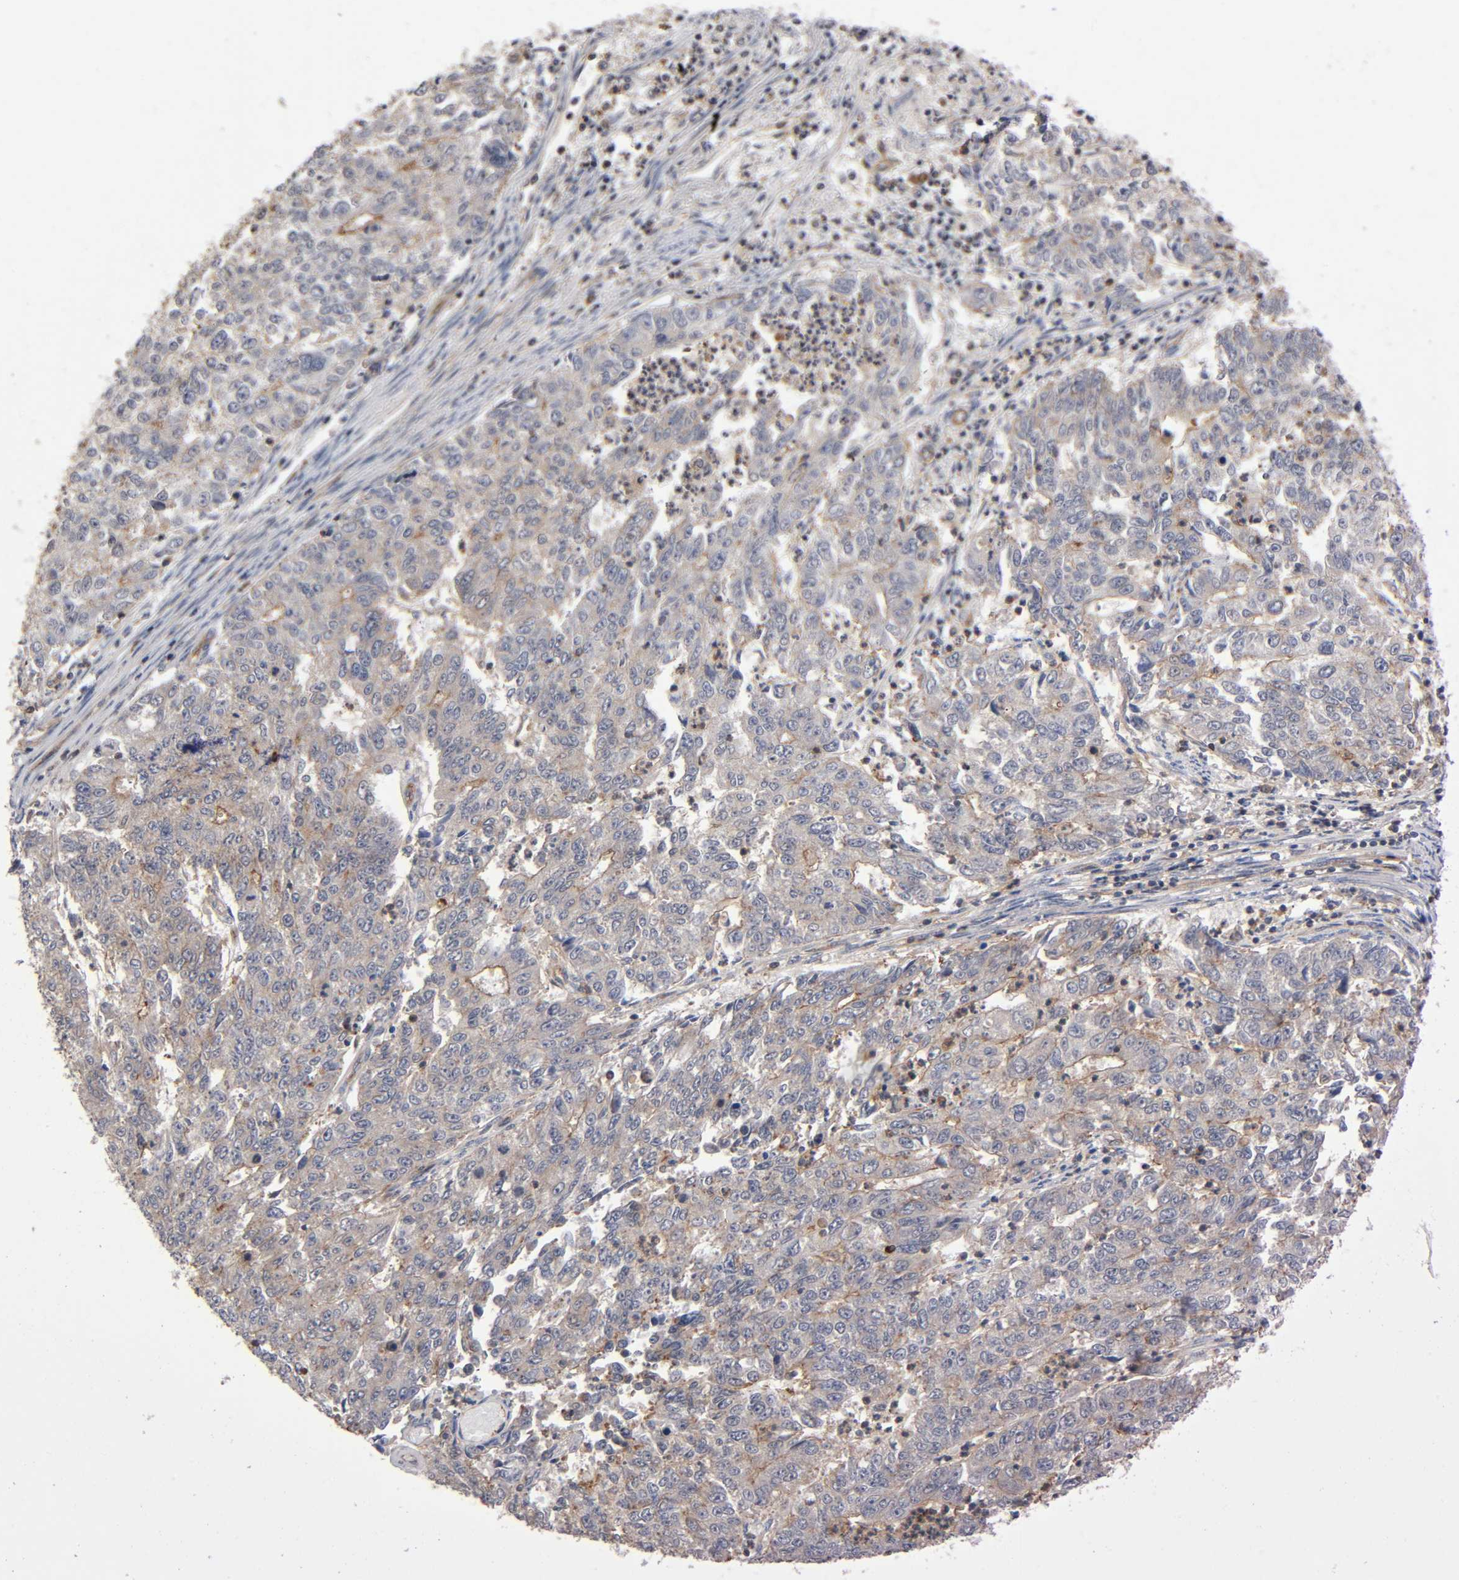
{"staining": {"intensity": "moderate", "quantity": "25%-75%", "location": "cytoplasmic/membranous"}, "tissue": "endometrial cancer", "cell_type": "Tumor cells", "image_type": "cancer", "snomed": [{"axis": "morphology", "description": "Adenocarcinoma, NOS"}, {"axis": "topography", "description": "Endometrium"}], "caption": "A medium amount of moderate cytoplasmic/membranous staining is identified in about 25%-75% of tumor cells in adenocarcinoma (endometrial) tissue.", "gene": "LAMTOR2", "patient": {"sex": "female", "age": 42}}